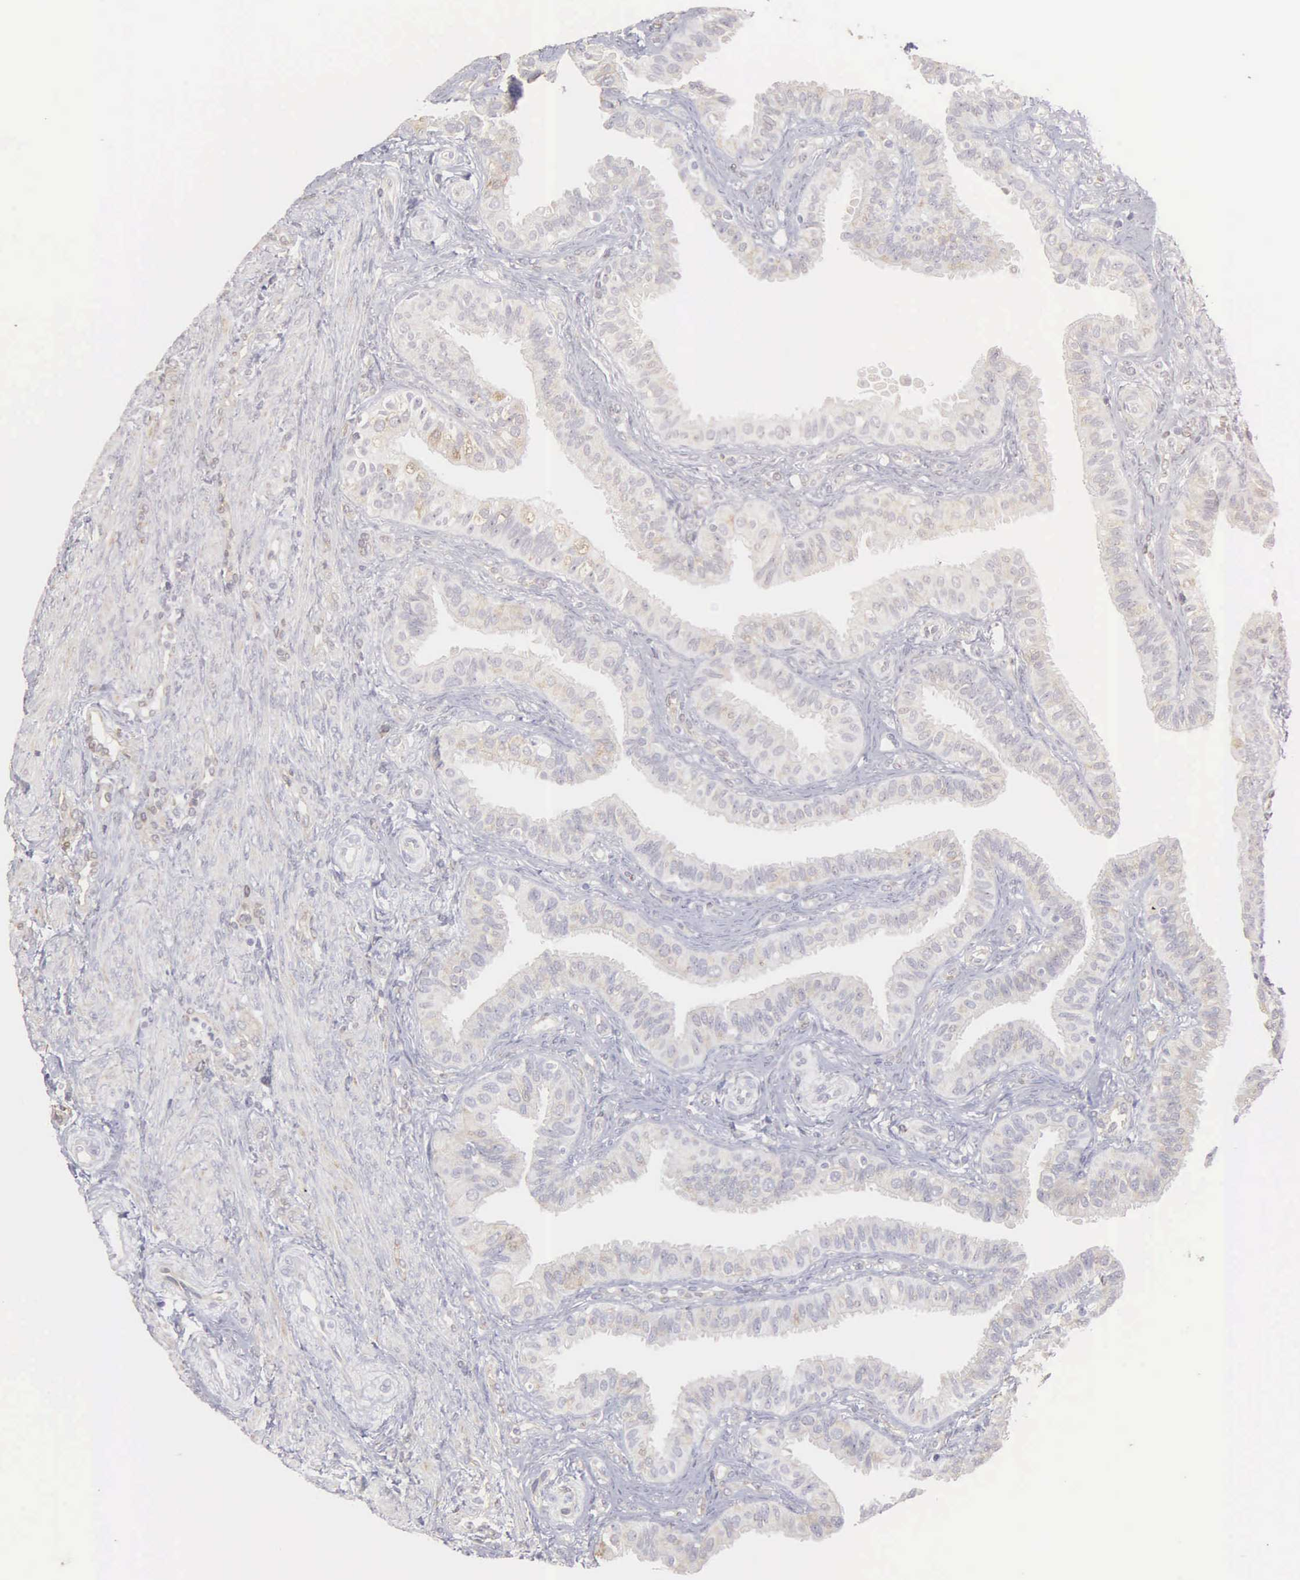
{"staining": {"intensity": "negative", "quantity": "none", "location": "none"}, "tissue": "fallopian tube", "cell_type": "Glandular cells", "image_type": "normal", "snomed": [{"axis": "morphology", "description": "Normal tissue, NOS"}, {"axis": "topography", "description": "Fallopian tube"}], "caption": "DAB (3,3'-diaminobenzidine) immunohistochemical staining of benign fallopian tube reveals no significant positivity in glandular cells.", "gene": "LIN52", "patient": {"sex": "female", "age": 42}}